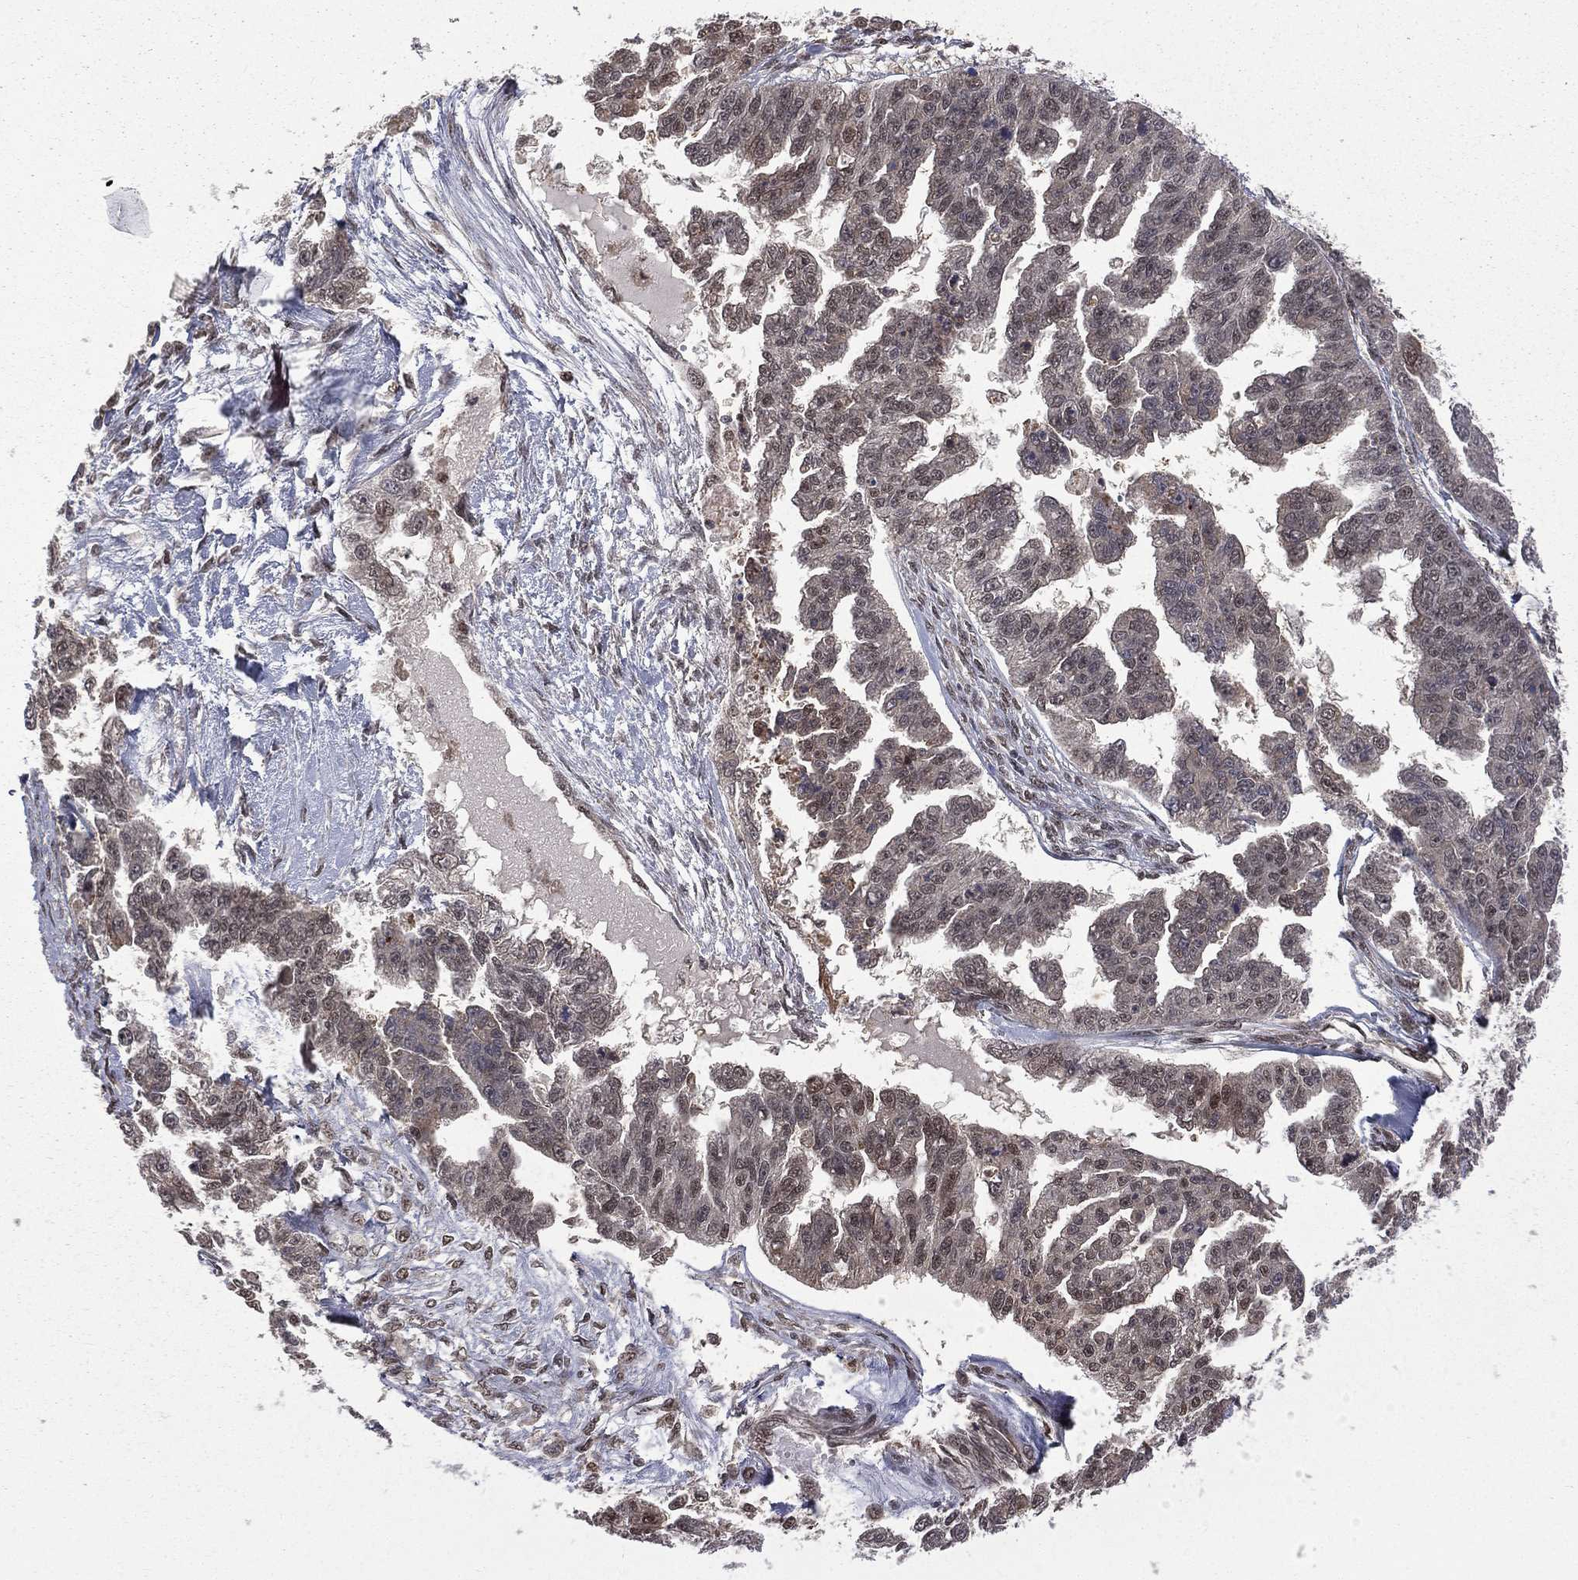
{"staining": {"intensity": "moderate", "quantity": "25%-75%", "location": "nuclear"}, "tissue": "ovarian cancer", "cell_type": "Tumor cells", "image_type": "cancer", "snomed": [{"axis": "morphology", "description": "Cystadenocarcinoma, serous, NOS"}, {"axis": "topography", "description": "Ovary"}], "caption": "Tumor cells exhibit medium levels of moderate nuclear positivity in about 25%-75% of cells in ovarian cancer (serous cystadenocarcinoma).", "gene": "JMJD6", "patient": {"sex": "female", "age": 58}}